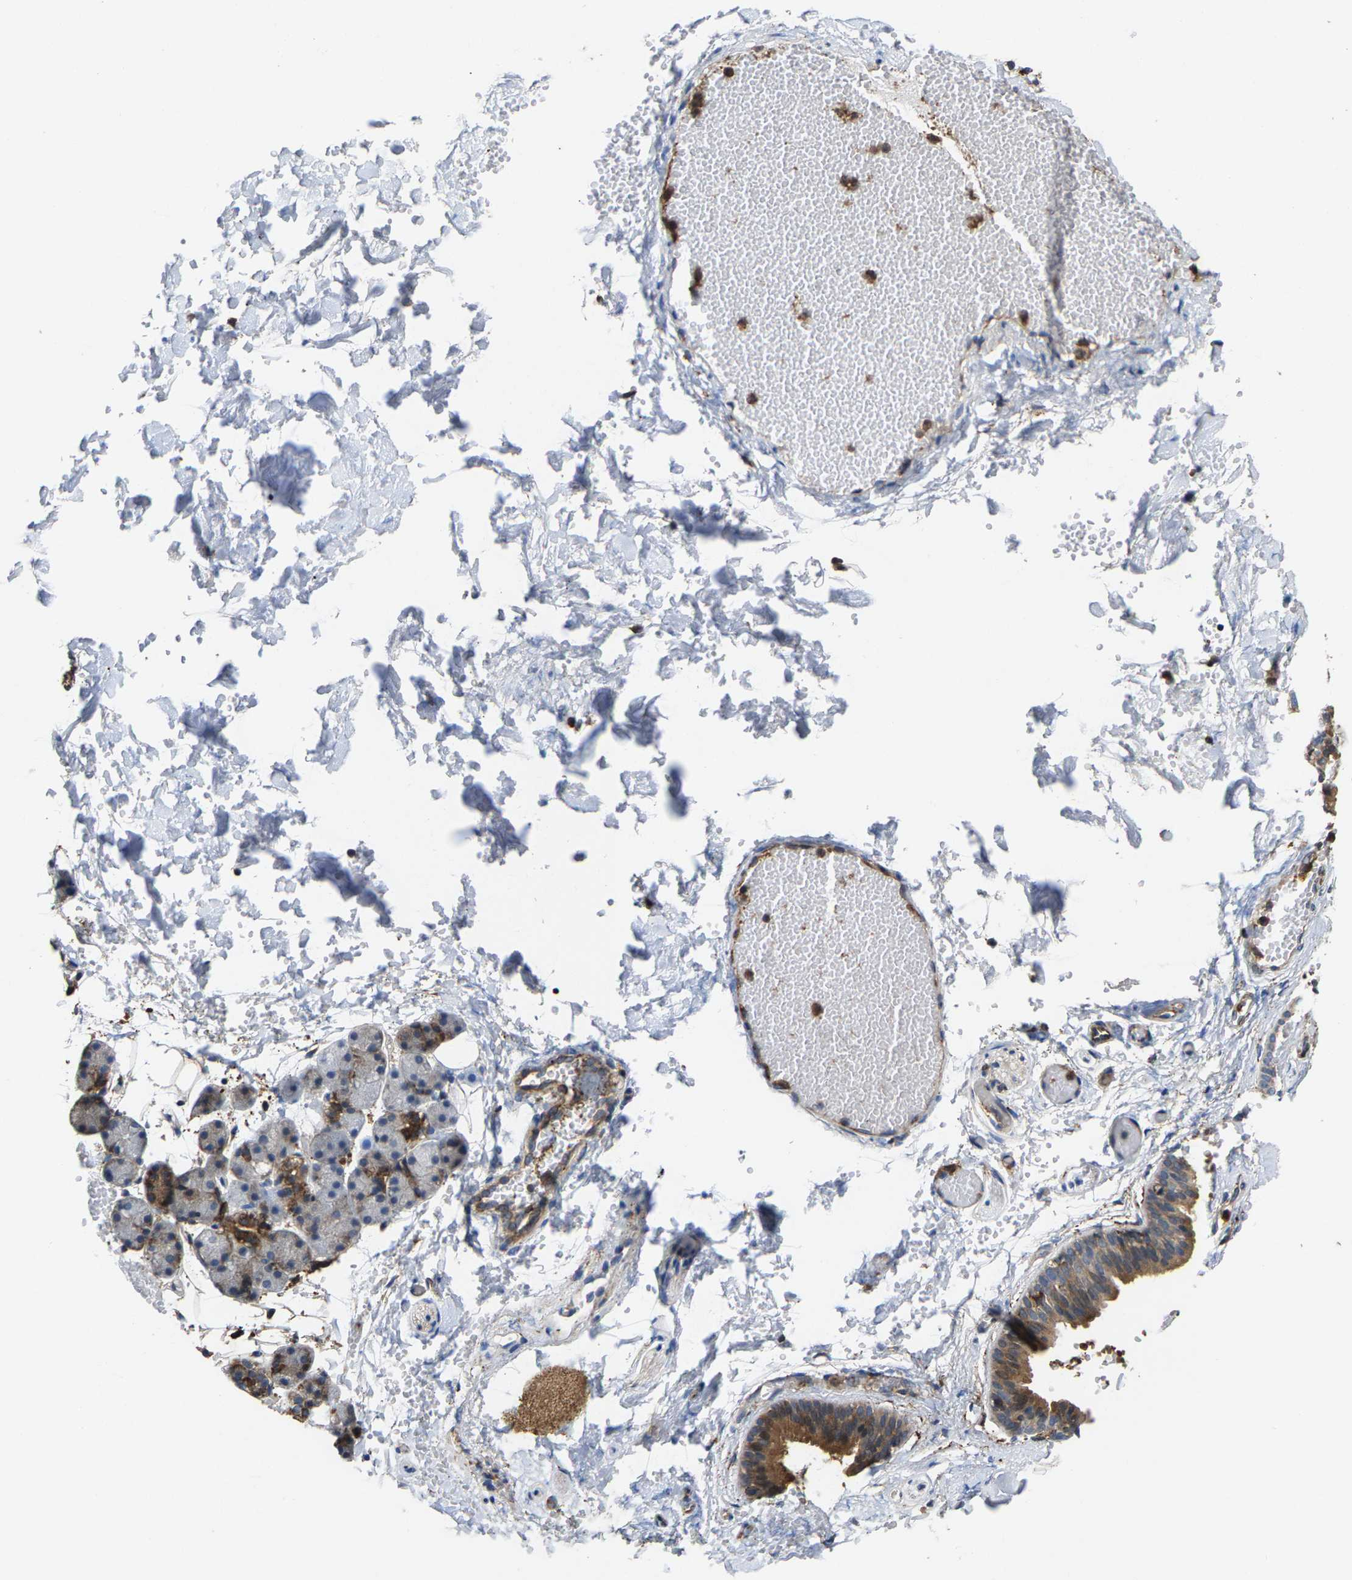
{"staining": {"intensity": "moderate", "quantity": "25%-75%", "location": "cytoplasmic/membranous"}, "tissue": "salivary gland", "cell_type": "Glandular cells", "image_type": "normal", "snomed": [{"axis": "morphology", "description": "Normal tissue, NOS"}, {"axis": "topography", "description": "Salivary gland"}], "caption": "Unremarkable salivary gland was stained to show a protein in brown. There is medium levels of moderate cytoplasmic/membranous staining in approximately 25%-75% of glandular cells. Immunohistochemistry (ihc) stains the protein in brown and the nuclei are stained blue.", "gene": "FGD3", "patient": {"sex": "female", "age": 33}}